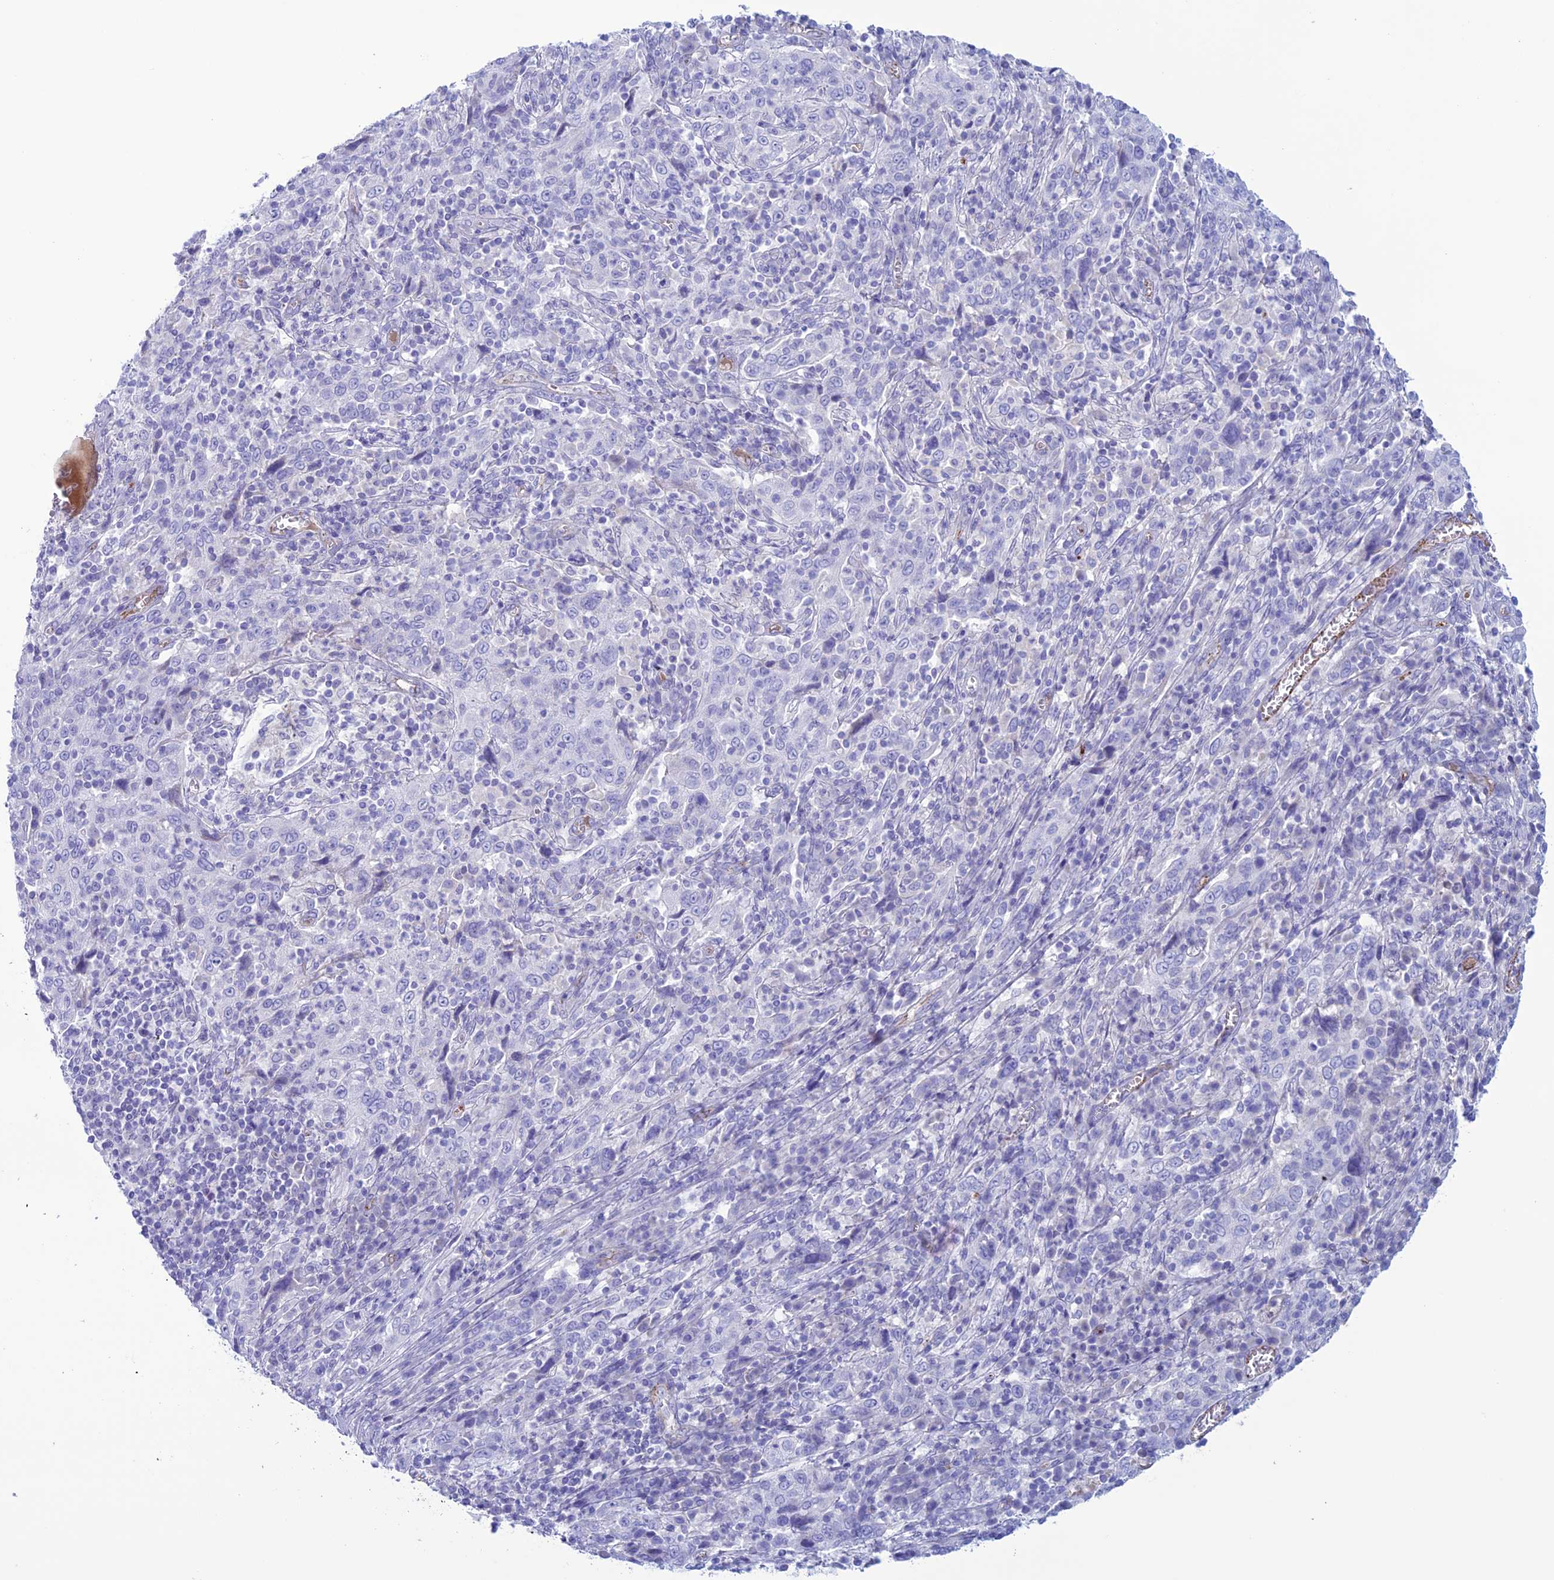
{"staining": {"intensity": "negative", "quantity": "none", "location": "none"}, "tissue": "cervical cancer", "cell_type": "Tumor cells", "image_type": "cancer", "snomed": [{"axis": "morphology", "description": "Squamous cell carcinoma, NOS"}, {"axis": "topography", "description": "Cervix"}], "caption": "This is a histopathology image of IHC staining of cervical cancer, which shows no expression in tumor cells.", "gene": "CDC42EP5", "patient": {"sex": "female", "age": 46}}